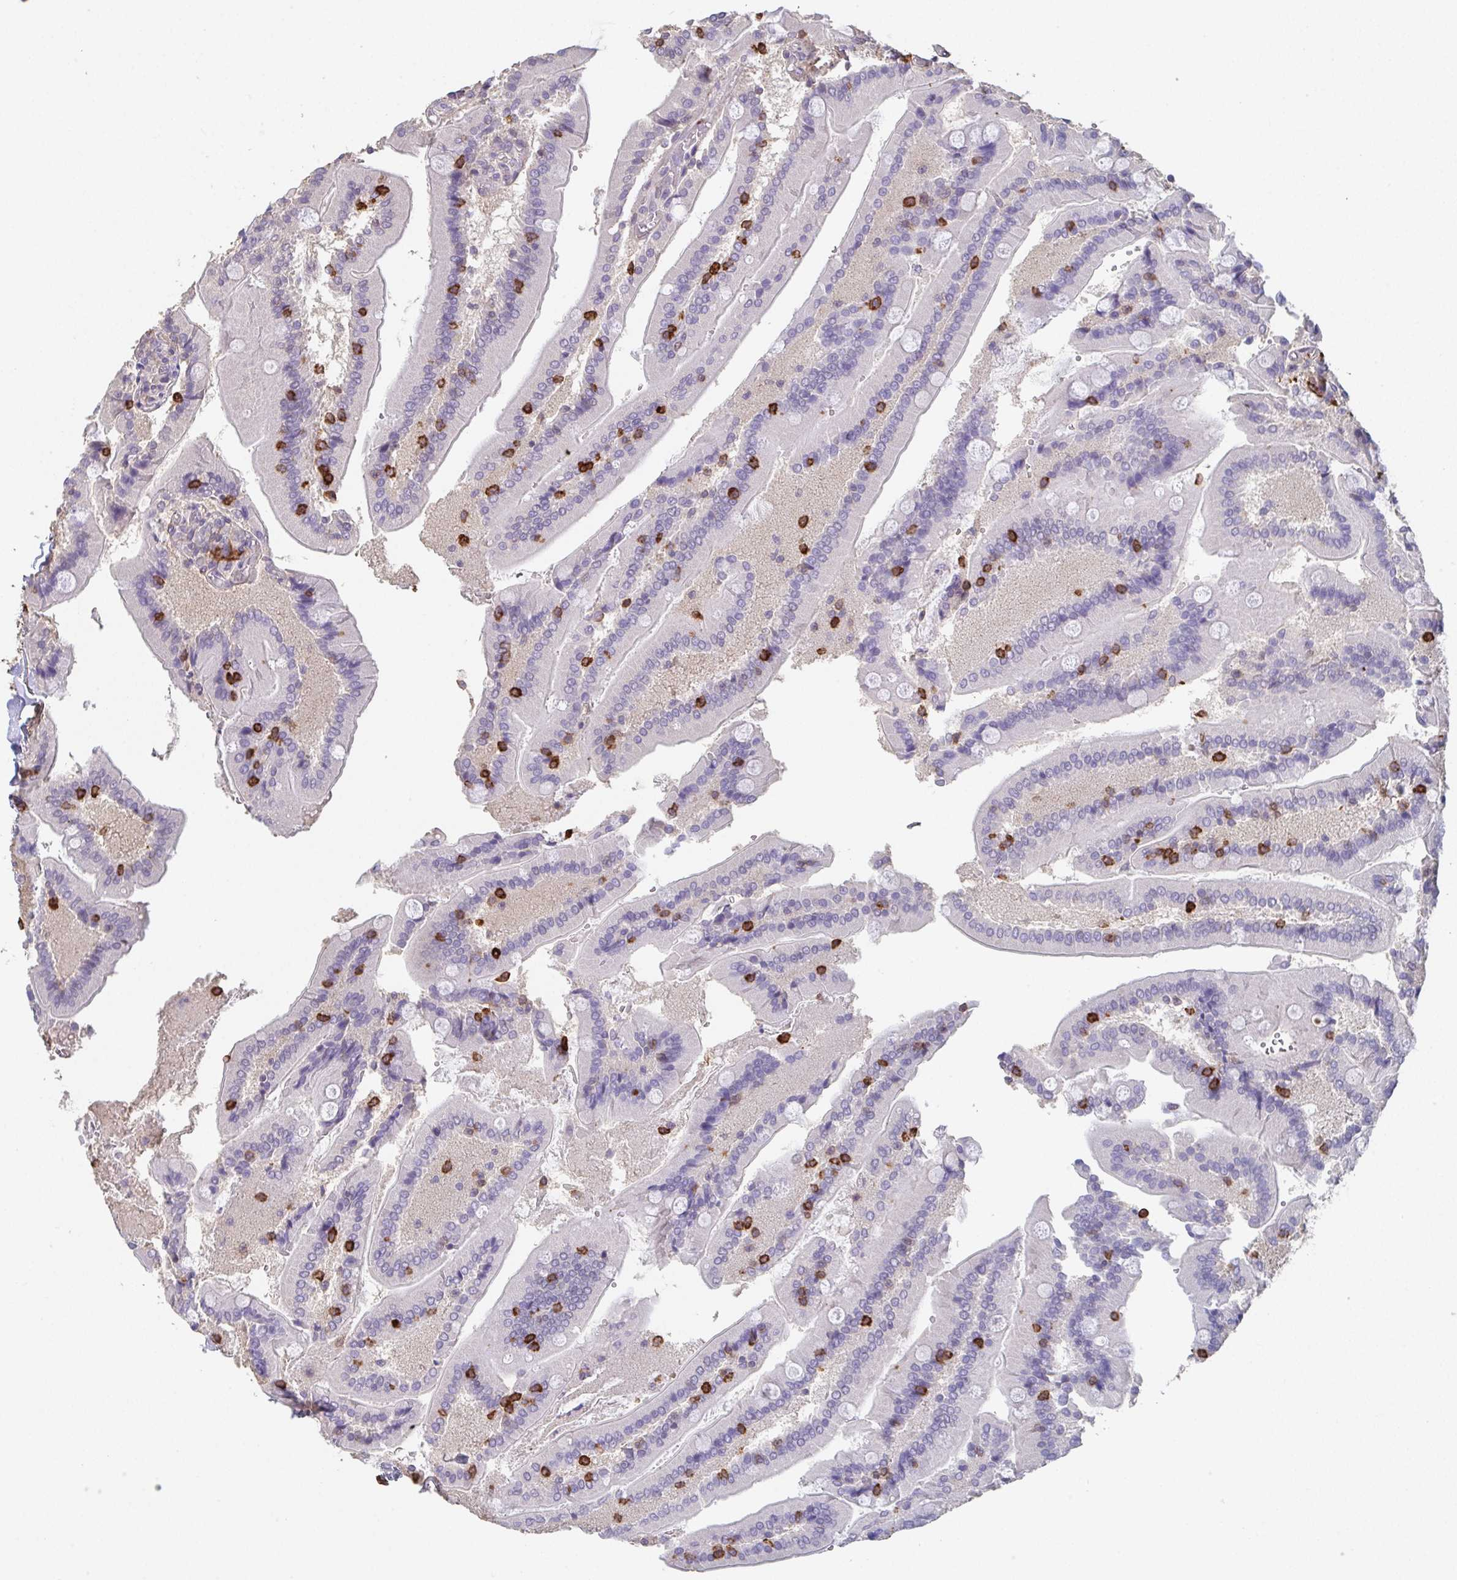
{"staining": {"intensity": "negative", "quantity": "none", "location": "none"}, "tissue": "duodenum", "cell_type": "Glandular cells", "image_type": "normal", "snomed": [{"axis": "morphology", "description": "Normal tissue, NOS"}, {"axis": "topography", "description": "Duodenum"}], "caption": "This is an immunohistochemistry micrograph of benign duodenum. There is no staining in glandular cells.", "gene": "DBN1", "patient": {"sex": "female", "age": 62}}